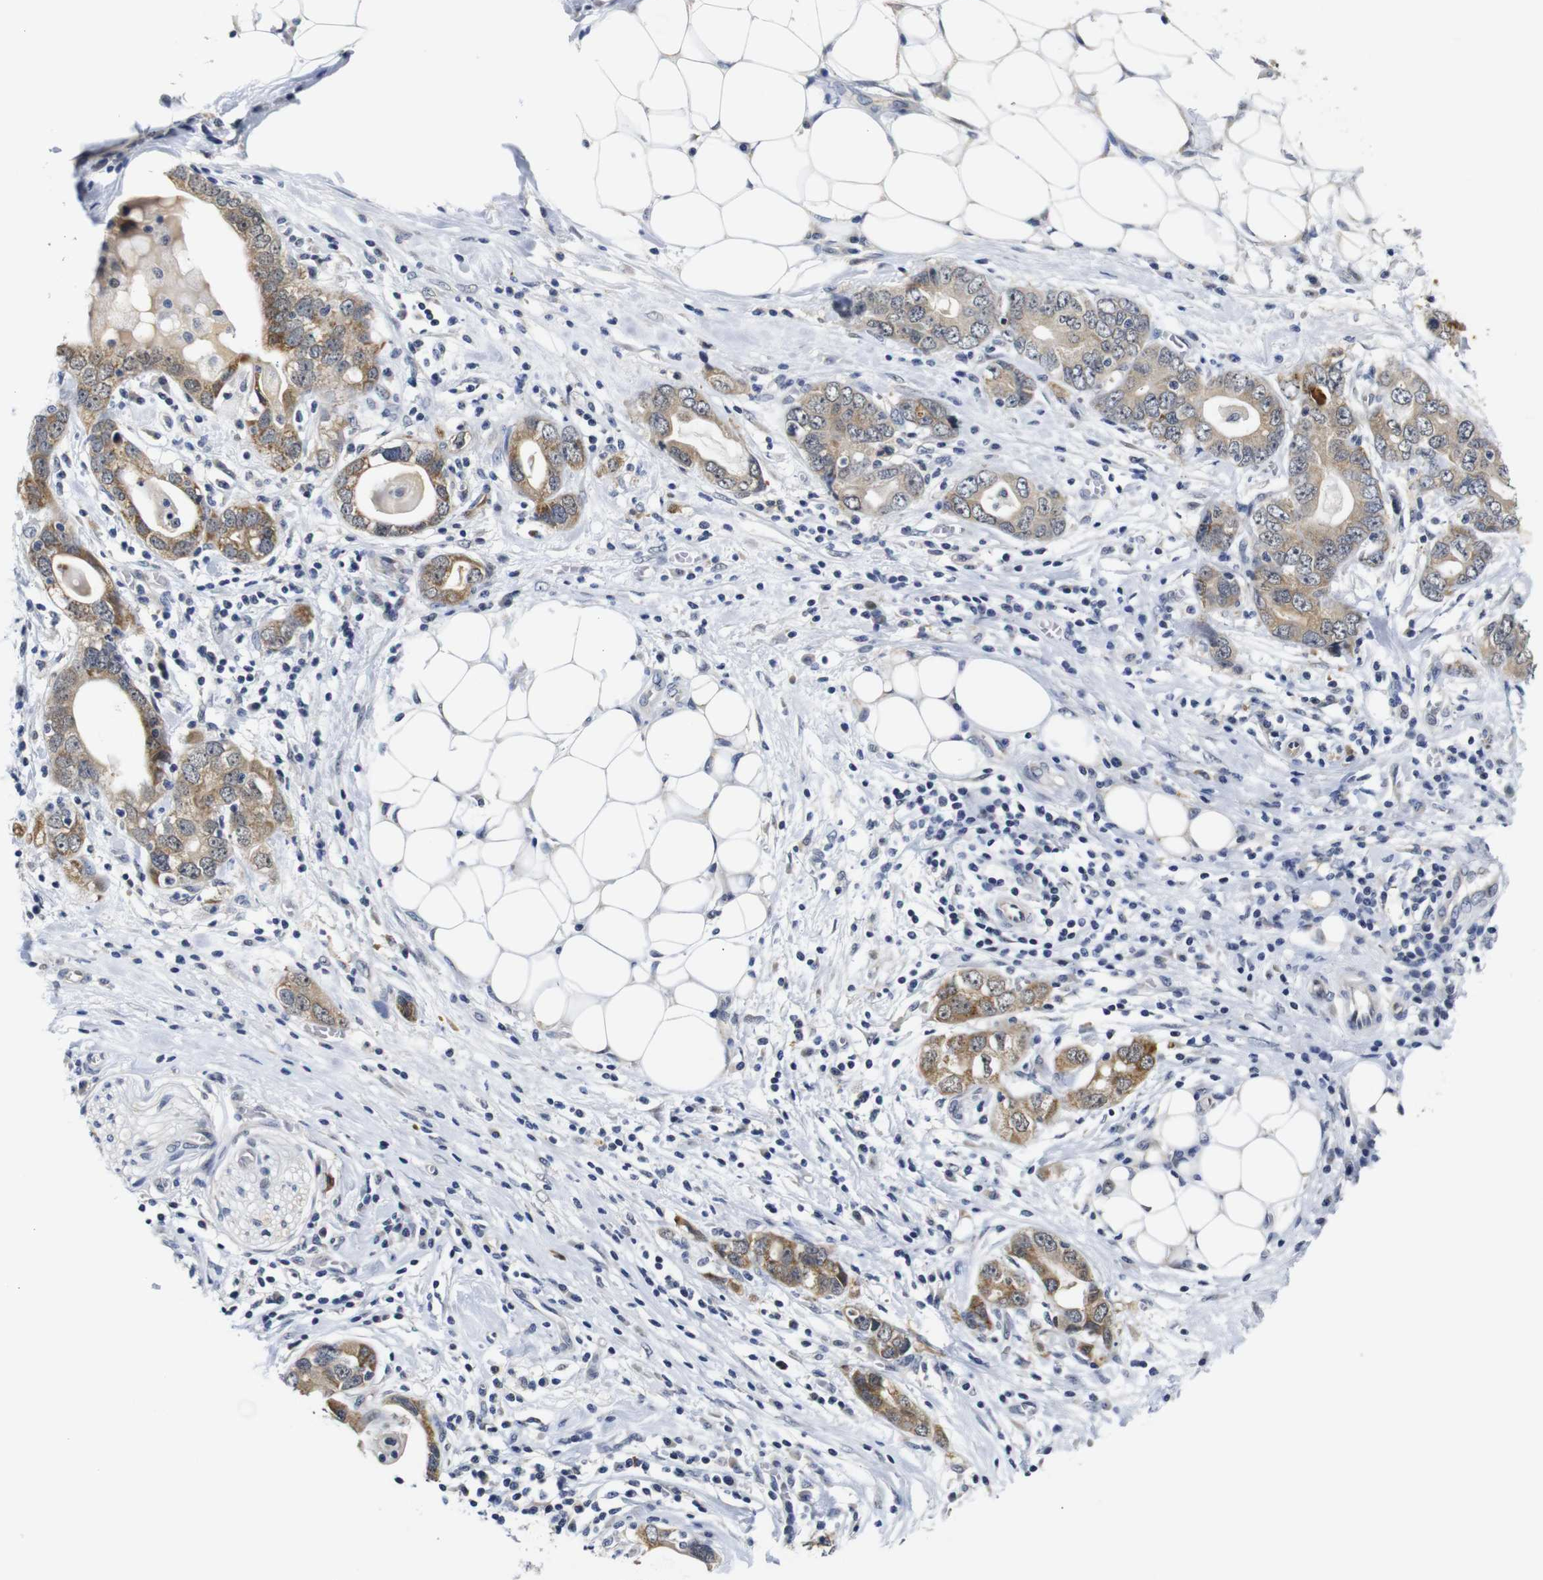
{"staining": {"intensity": "moderate", "quantity": ">75%", "location": "cytoplasmic/membranous"}, "tissue": "stomach cancer", "cell_type": "Tumor cells", "image_type": "cancer", "snomed": [{"axis": "morphology", "description": "Adenocarcinoma, NOS"}, {"axis": "topography", "description": "Stomach, lower"}], "caption": "An immunohistochemistry (IHC) image of neoplastic tissue is shown. Protein staining in brown labels moderate cytoplasmic/membranous positivity in stomach cancer within tumor cells.", "gene": "FURIN", "patient": {"sex": "female", "age": 93}}